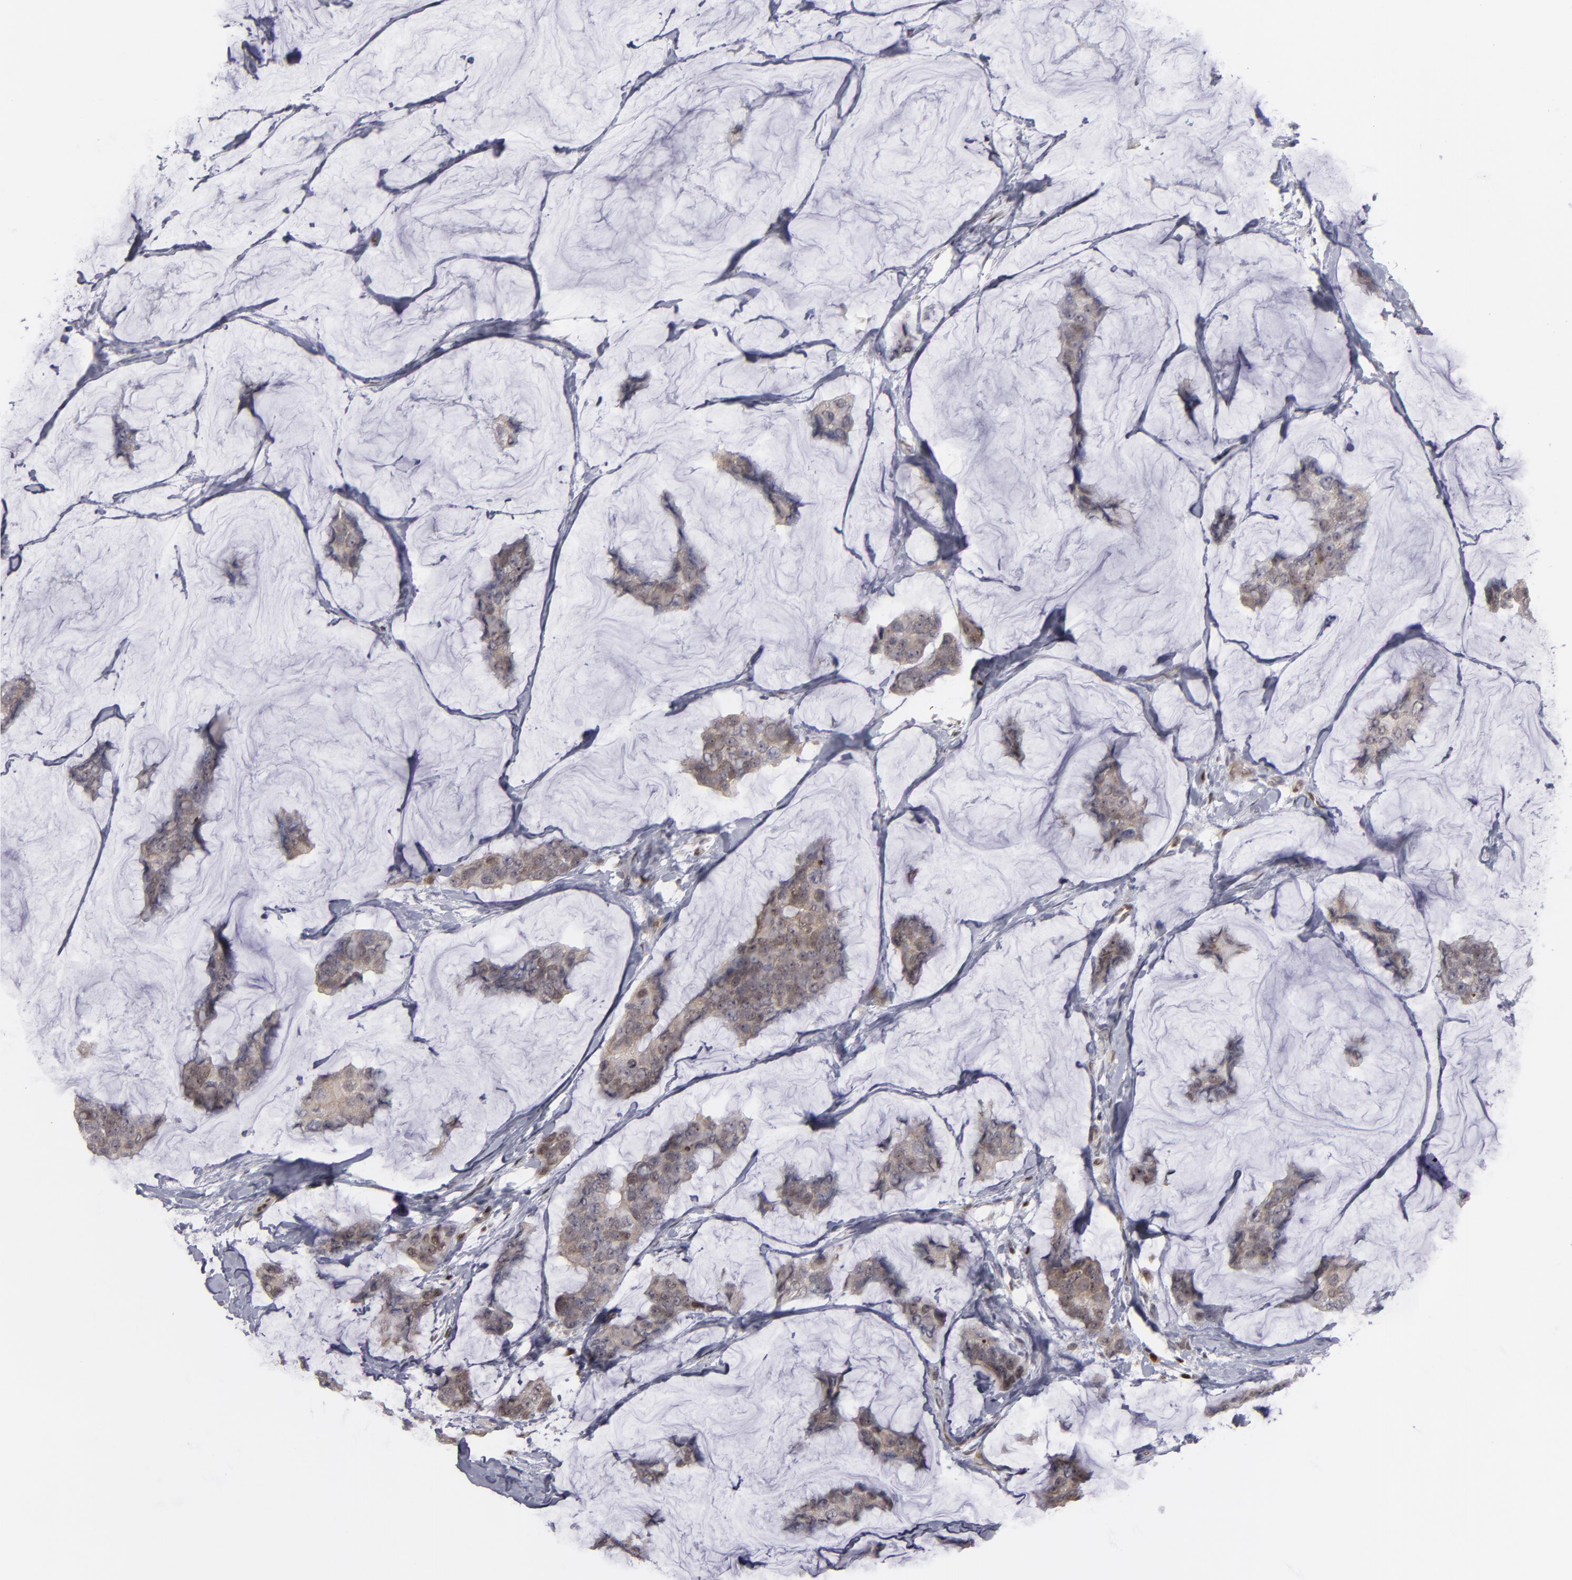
{"staining": {"intensity": "weak", "quantity": "25%-75%", "location": "cytoplasmic/membranous,nuclear"}, "tissue": "breast cancer", "cell_type": "Tumor cells", "image_type": "cancer", "snomed": [{"axis": "morphology", "description": "Normal tissue, NOS"}, {"axis": "morphology", "description": "Duct carcinoma"}, {"axis": "topography", "description": "Breast"}], "caption": "IHC photomicrograph of neoplastic tissue: intraductal carcinoma (breast) stained using immunohistochemistry shows low levels of weak protein expression localized specifically in the cytoplasmic/membranous and nuclear of tumor cells, appearing as a cytoplasmic/membranous and nuclear brown color.", "gene": "GSR", "patient": {"sex": "female", "age": 50}}